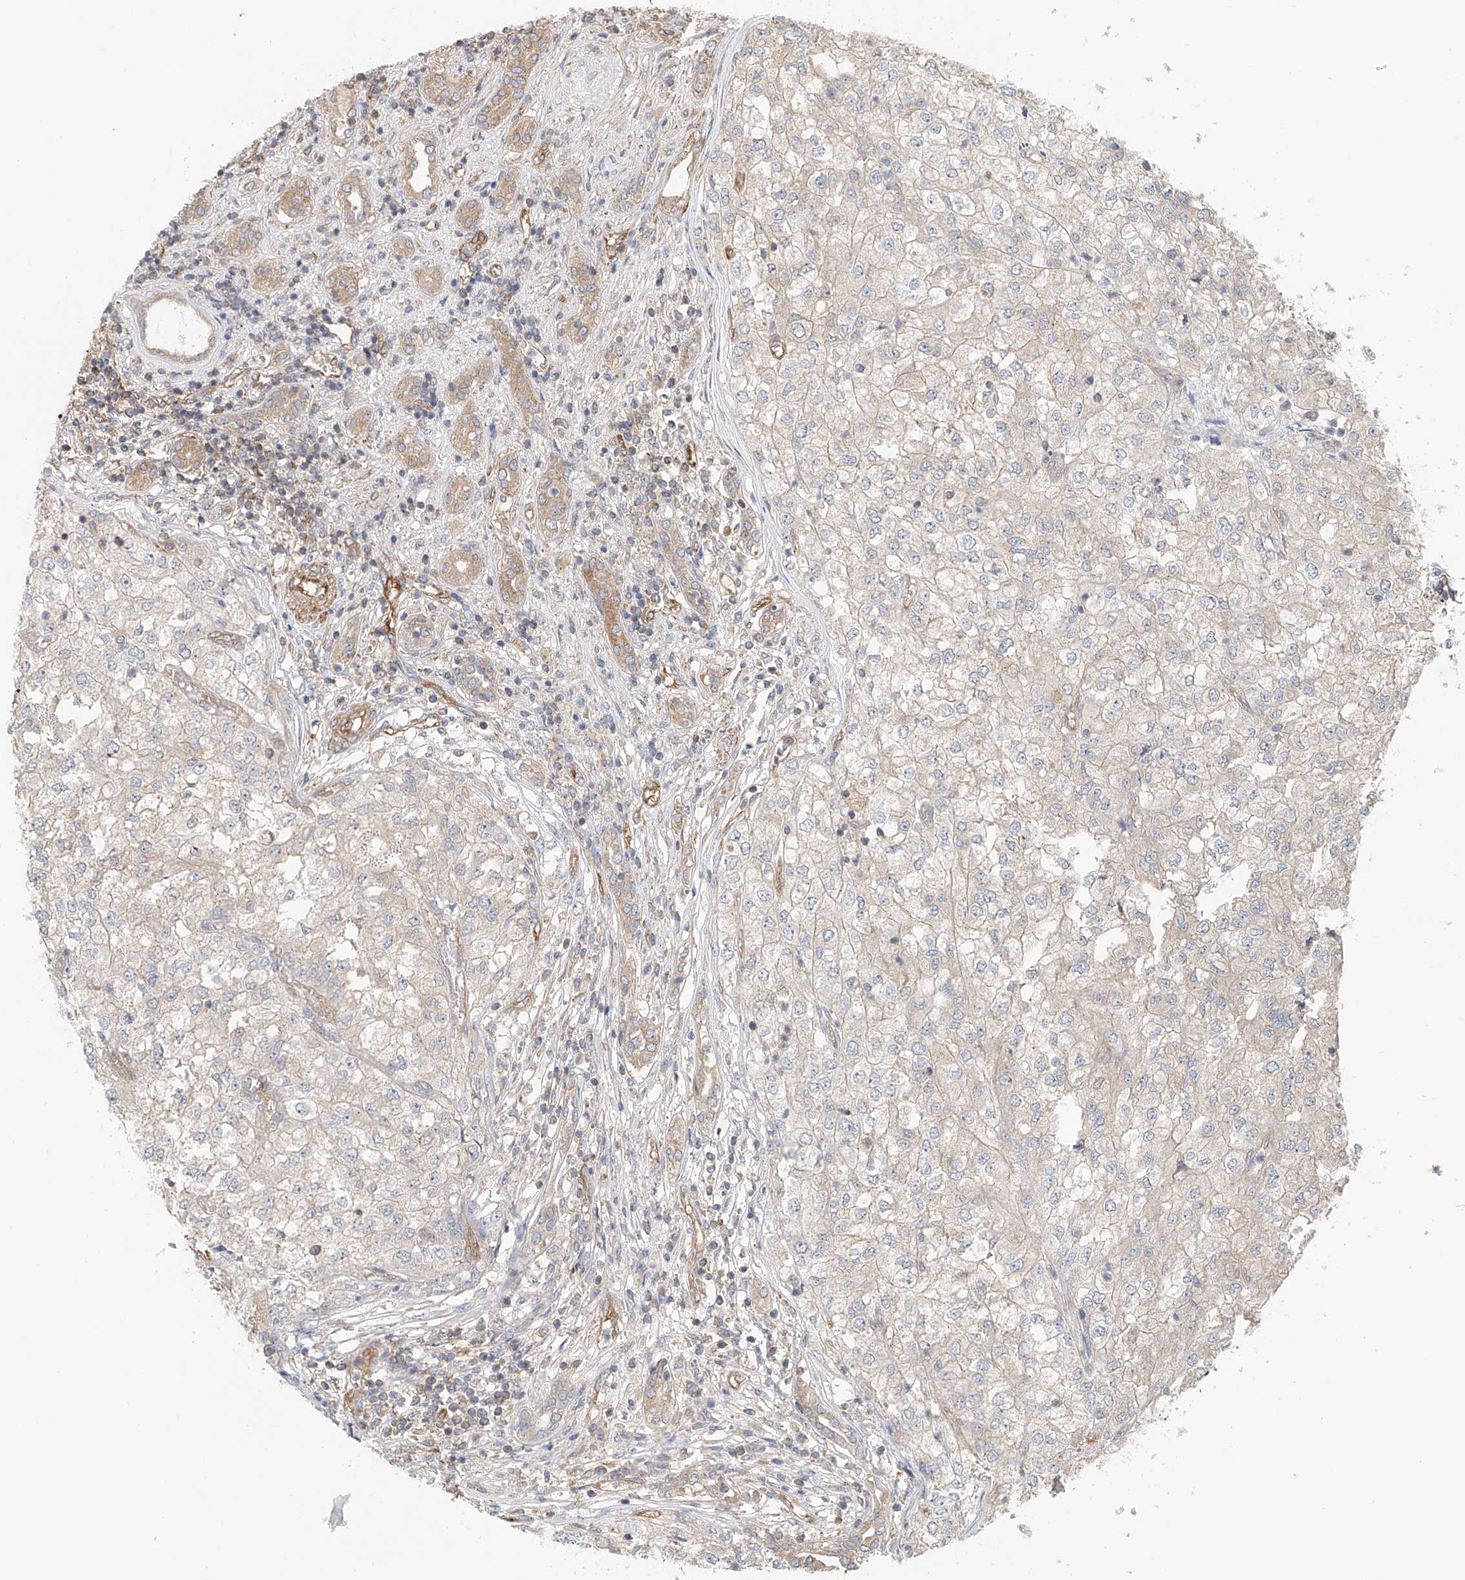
{"staining": {"intensity": "negative", "quantity": "none", "location": "none"}, "tissue": "renal cancer", "cell_type": "Tumor cells", "image_type": "cancer", "snomed": [{"axis": "morphology", "description": "Adenocarcinoma, NOS"}, {"axis": "topography", "description": "Kidney"}], "caption": "There is no significant expression in tumor cells of renal cancer. The staining was performed using DAB (3,3'-diaminobenzidine) to visualize the protein expression in brown, while the nuclei were stained in blue with hematoxylin (Magnification: 20x).", "gene": "FRYL", "patient": {"sex": "female", "age": 54}}